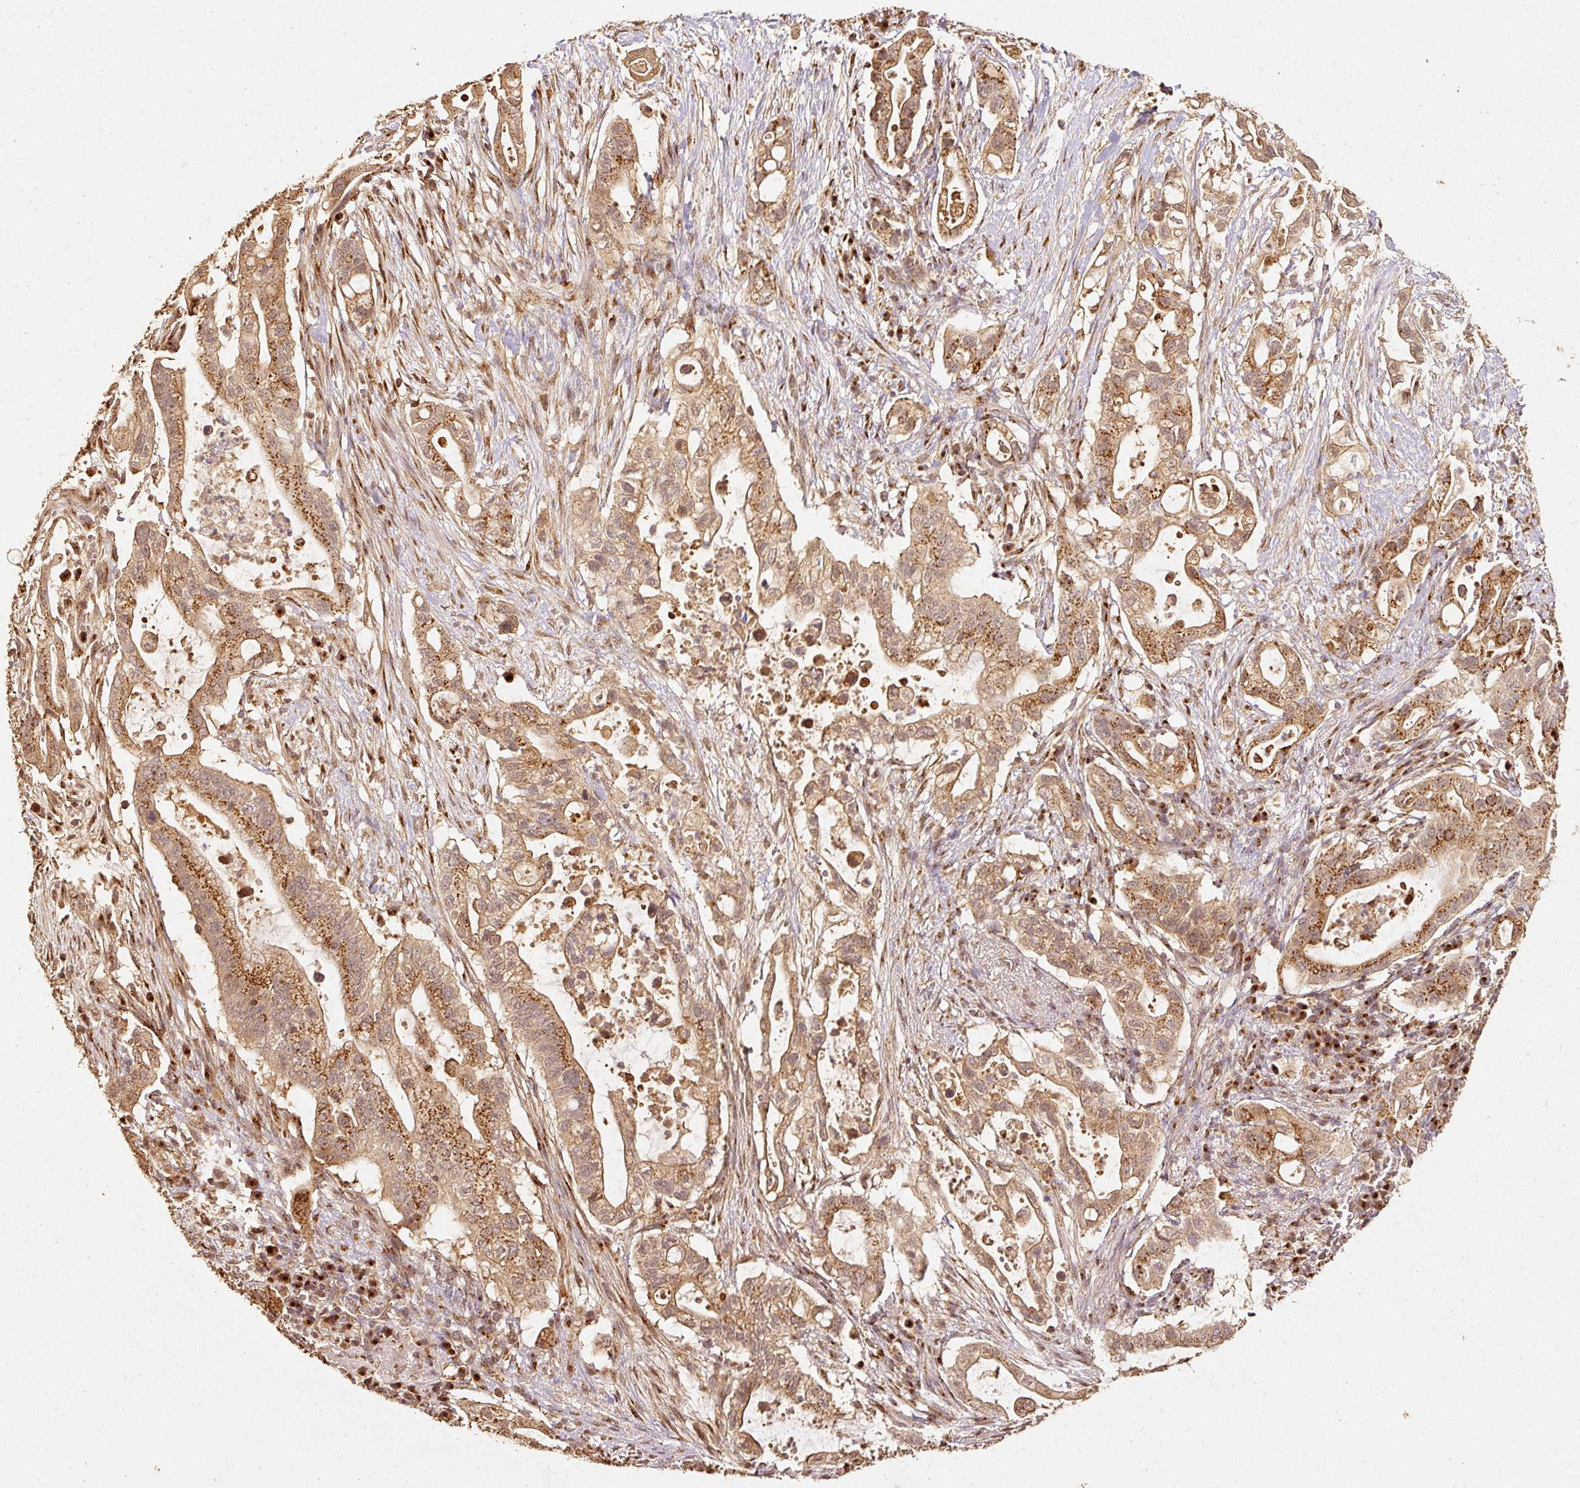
{"staining": {"intensity": "moderate", "quantity": ">75%", "location": "cytoplasmic/membranous"}, "tissue": "pancreatic cancer", "cell_type": "Tumor cells", "image_type": "cancer", "snomed": [{"axis": "morphology", "description": "Adenocarcinoma, NOS"}, {"axis": "topography", "description": "Pancreas"}], "caption": "The photomicrograph shows a brown stain indicating the presence of a protein in the cytoplasmic/membranous of tumor cells in adenocarcinoma (pancreatic).", "gene": "FUT8", "patient": {"sex": "female", "age": 72}}